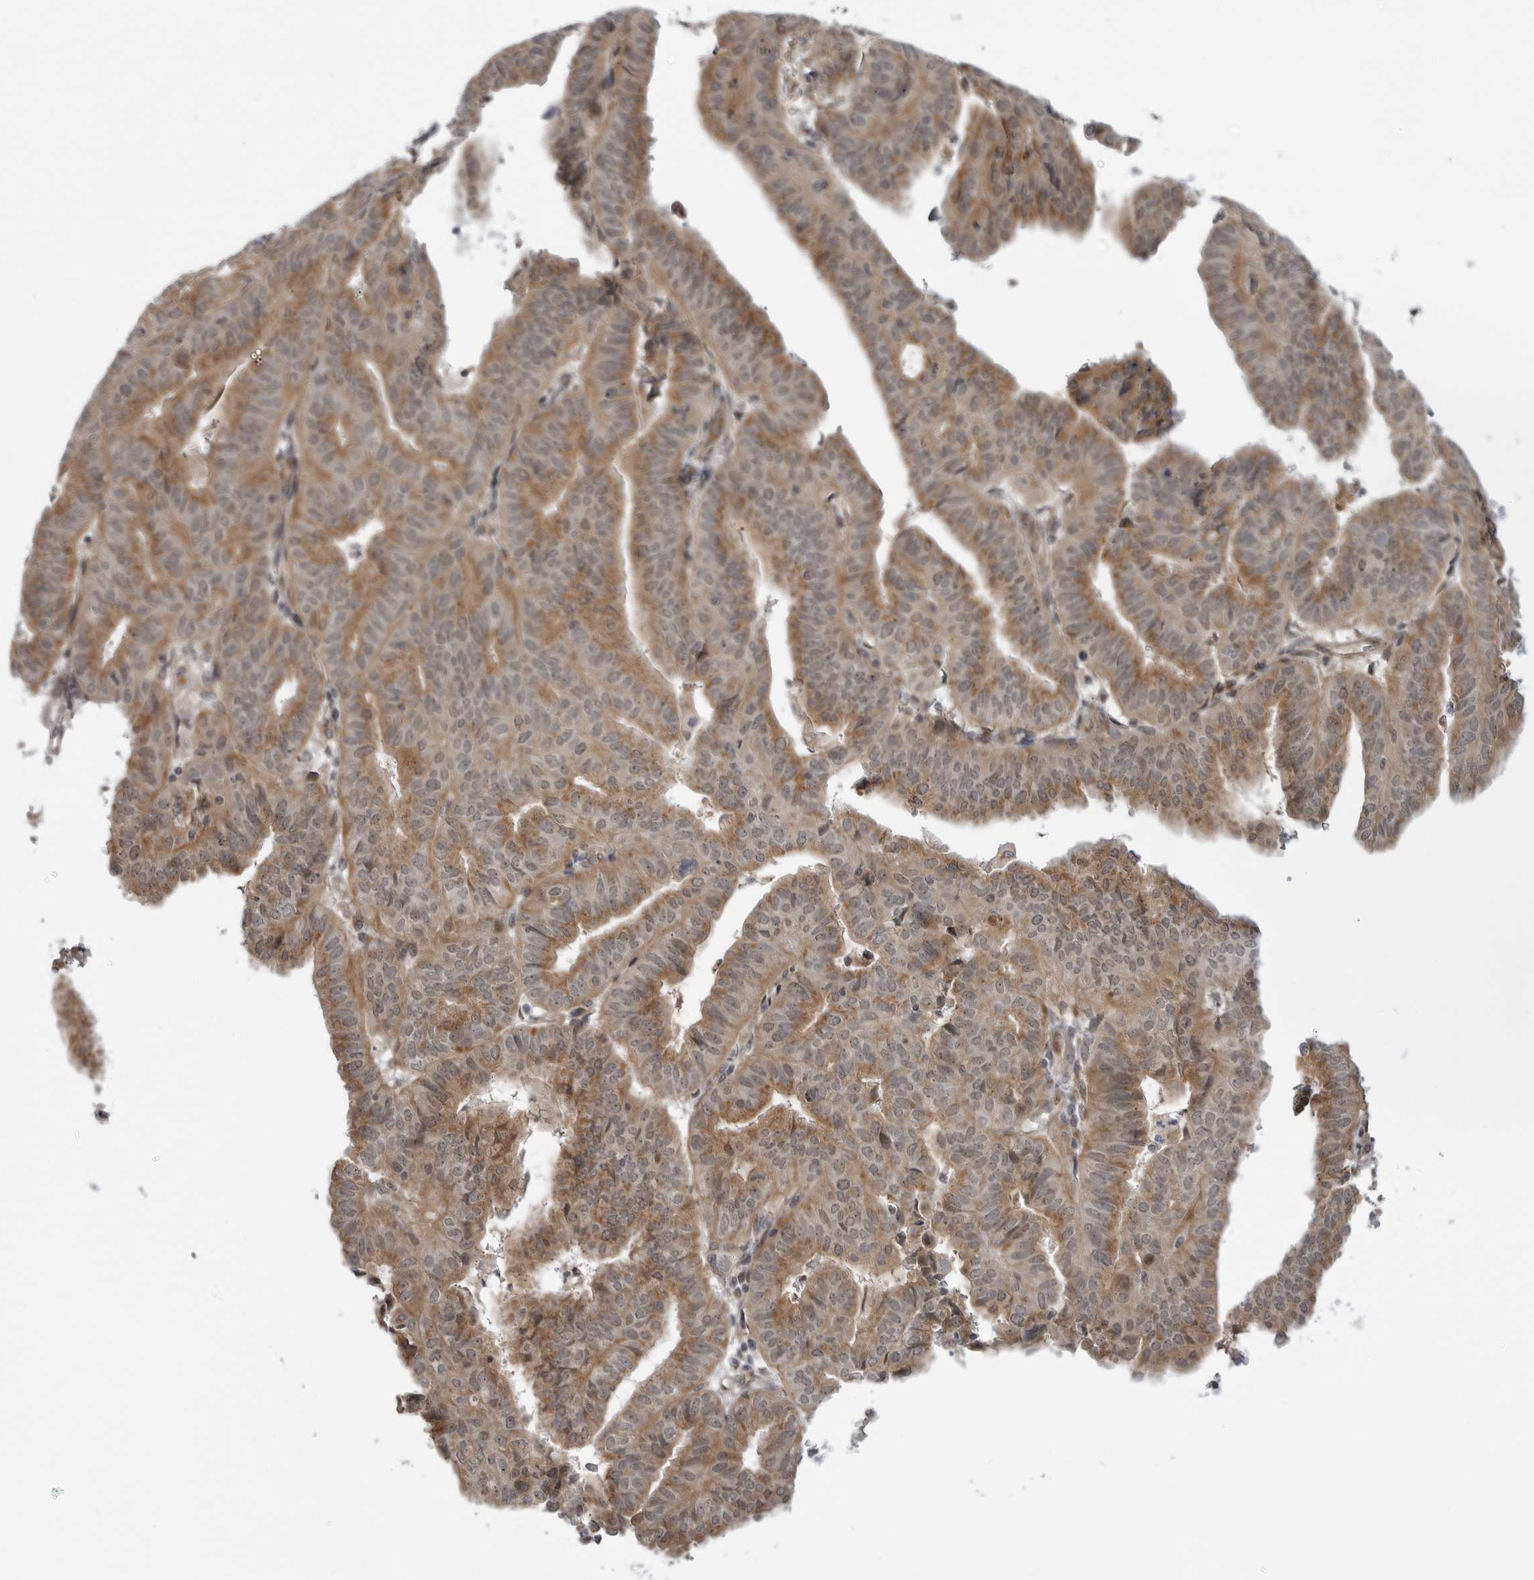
{"staining": {"intensity": "moderate", "quantity": ">75%", "location": "cytoplasmic/membranous,nuclear"}, "tissue": "endometrial cancer", "cell_type": "Tumor cells", "image_type": "cancer", "snomed": [{"axis": "morphology", "description": "Adenocarcinoma, NOS"}, {"axis": "topography", "description": "Uterus"}], "caption": "Tumor cells display medium levels of moderate cytoplasmic/membranous and nuclear staining in approximately >75% of cells in endometrial cancer (adenocarcinoma).", "gene": "LRRC45", "patient": {"sex": "female", "age": 77}}